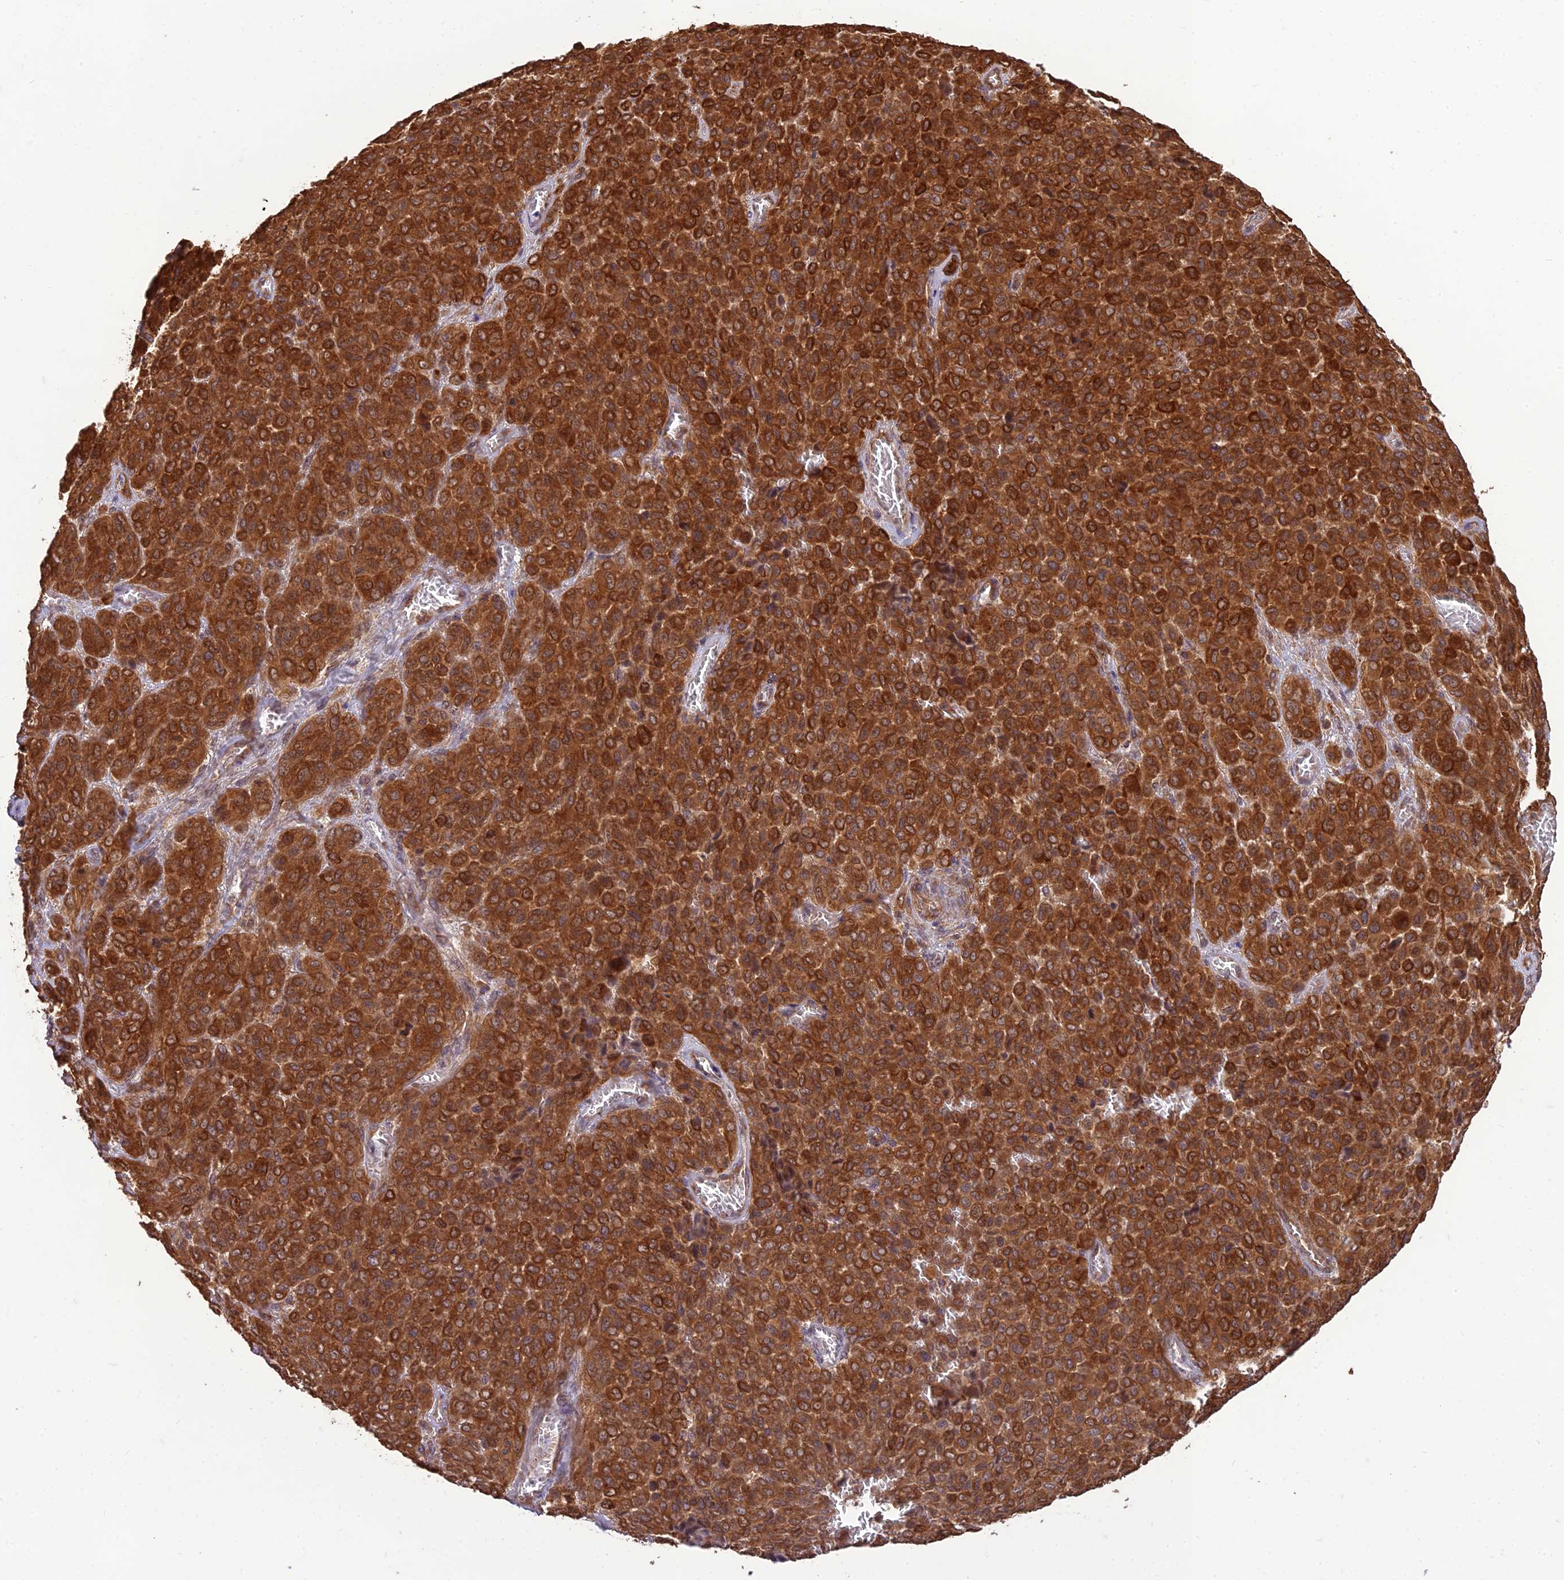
{"staining": {"intensity": "strong", "quantity": ">75%", "location": "cytoplasmic/membranous"}, "tissue": "melanoma", "cell_type": "Tumor cells", "image_type": "cancer", "snomed": [{"axis": "morphology", "description": "Malignant melanoma, Metastatic site"}, {"axis": "topography", "description": "Skin"}], "caption": "Melanoma stained with a protein marker reveals strong staining in tumor cells.", "gene": "HPSE2", "patient": {"sex": "female", "age": 81}}